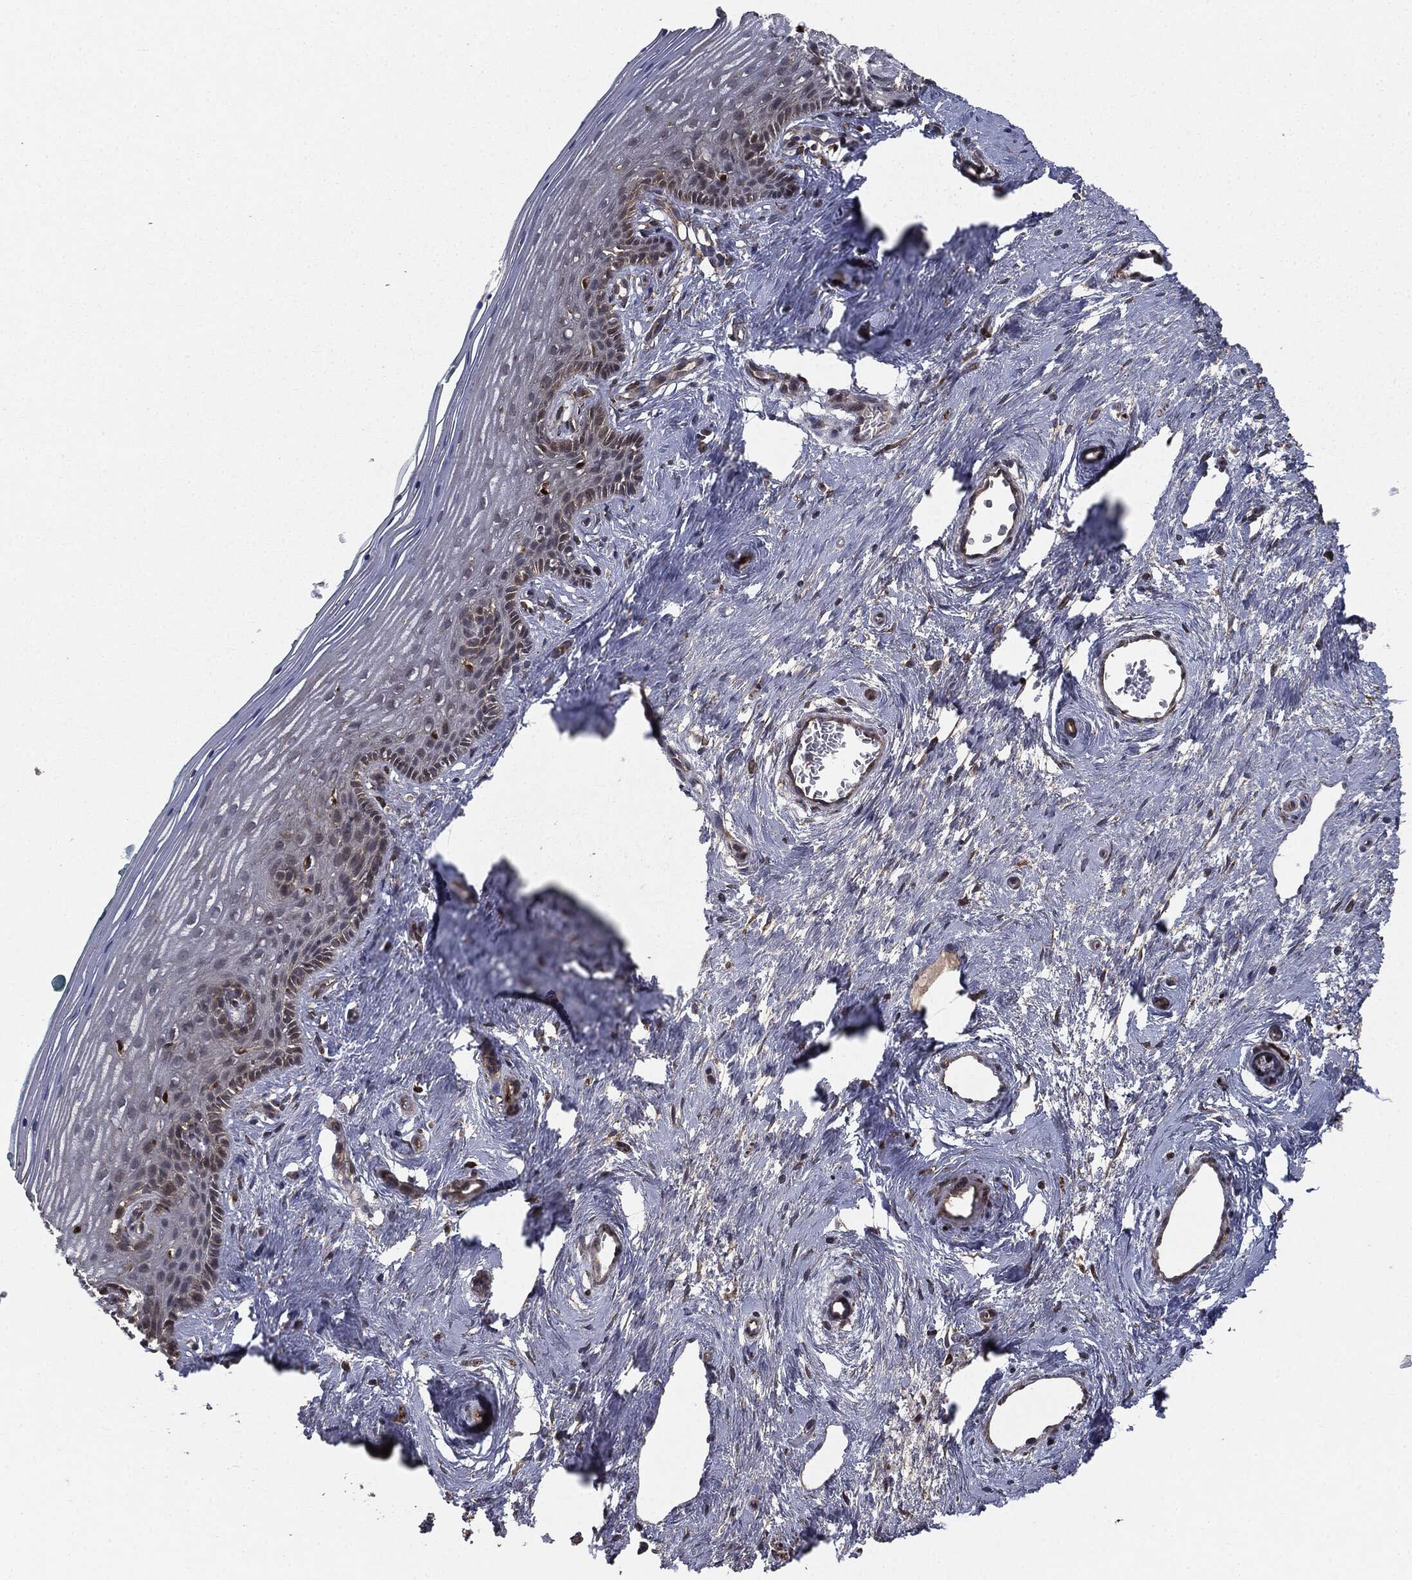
{"staining": {"intensity": "negative", "quantity": "none", "location": "none"}, "tissue": "vagina", "cell_type": "Squamous epithelial cells", "image_type": "normal", "snomed": [{"axis": "morphology", "description": "Normal tissue, NOS"}, {"axis": "topography", "description": "Vagina"}], "caption": "Immunohistochemistry micrograph of normal human vagina stained for a protein (brown), which shows no positivity in squamous epithelial cells.", "gene": "PLOD3", "patient": {"sex": "female", "age": 45}}